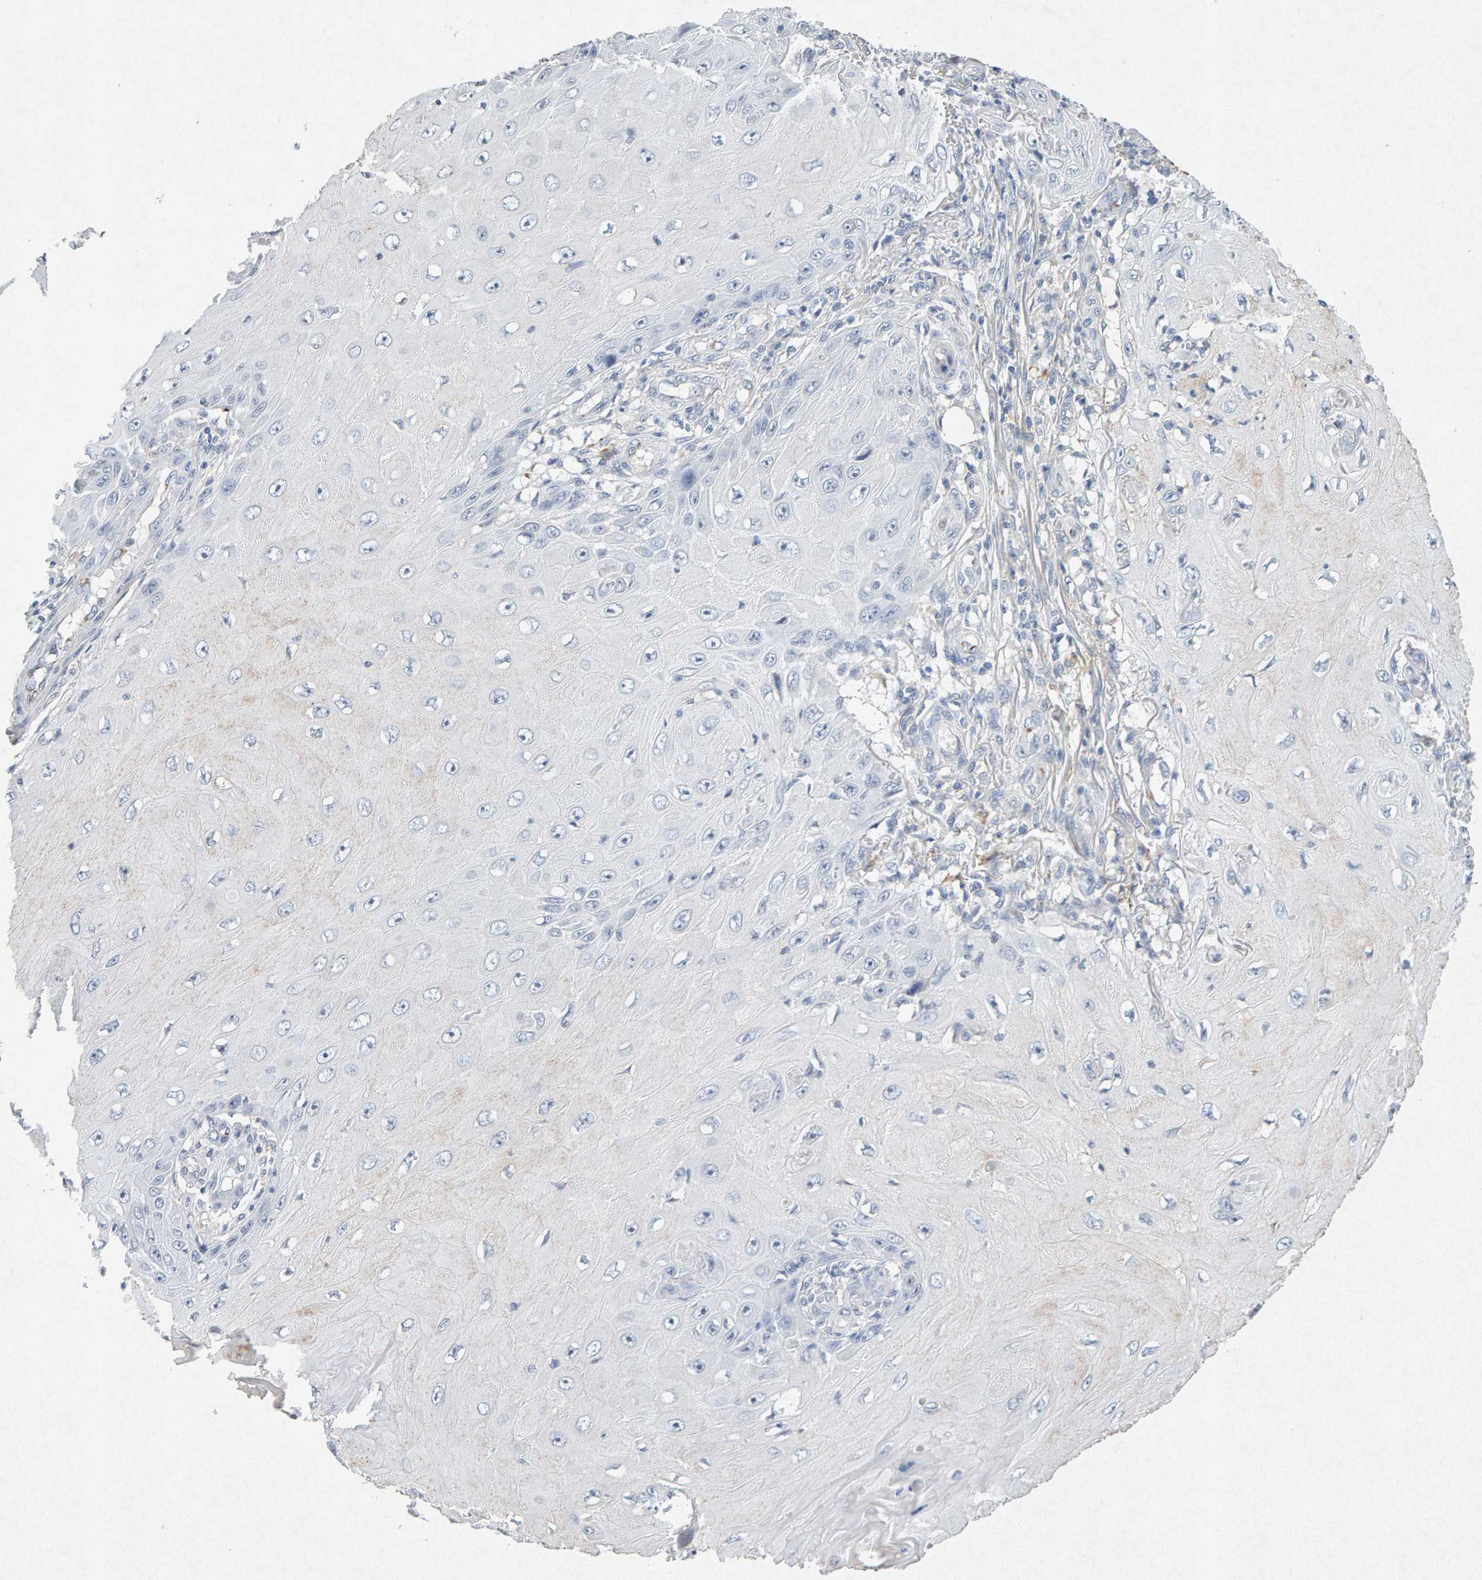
{"staining": {"intensity": "negative", "quantity": "none", "location": "none"}, "tissue": "skin cancer", "cell_type": "Tumor cells", "image_type": "cancer", "snomed": [{"axis": "morphology", "description": "Squamous cell carcinoma, NOS"}, {"axis": "topography", "description": "Skin"}], "caption": "The image exhibits no significant expression in tumor cells of skin cancer. (Stains: DAB immunohistochemistry with hematoxylin counter stain, Microscopy: brightfield microscopy at high magnification).", "gene": "PTPRM", "patient": {"sex": "female", "age": 73}}